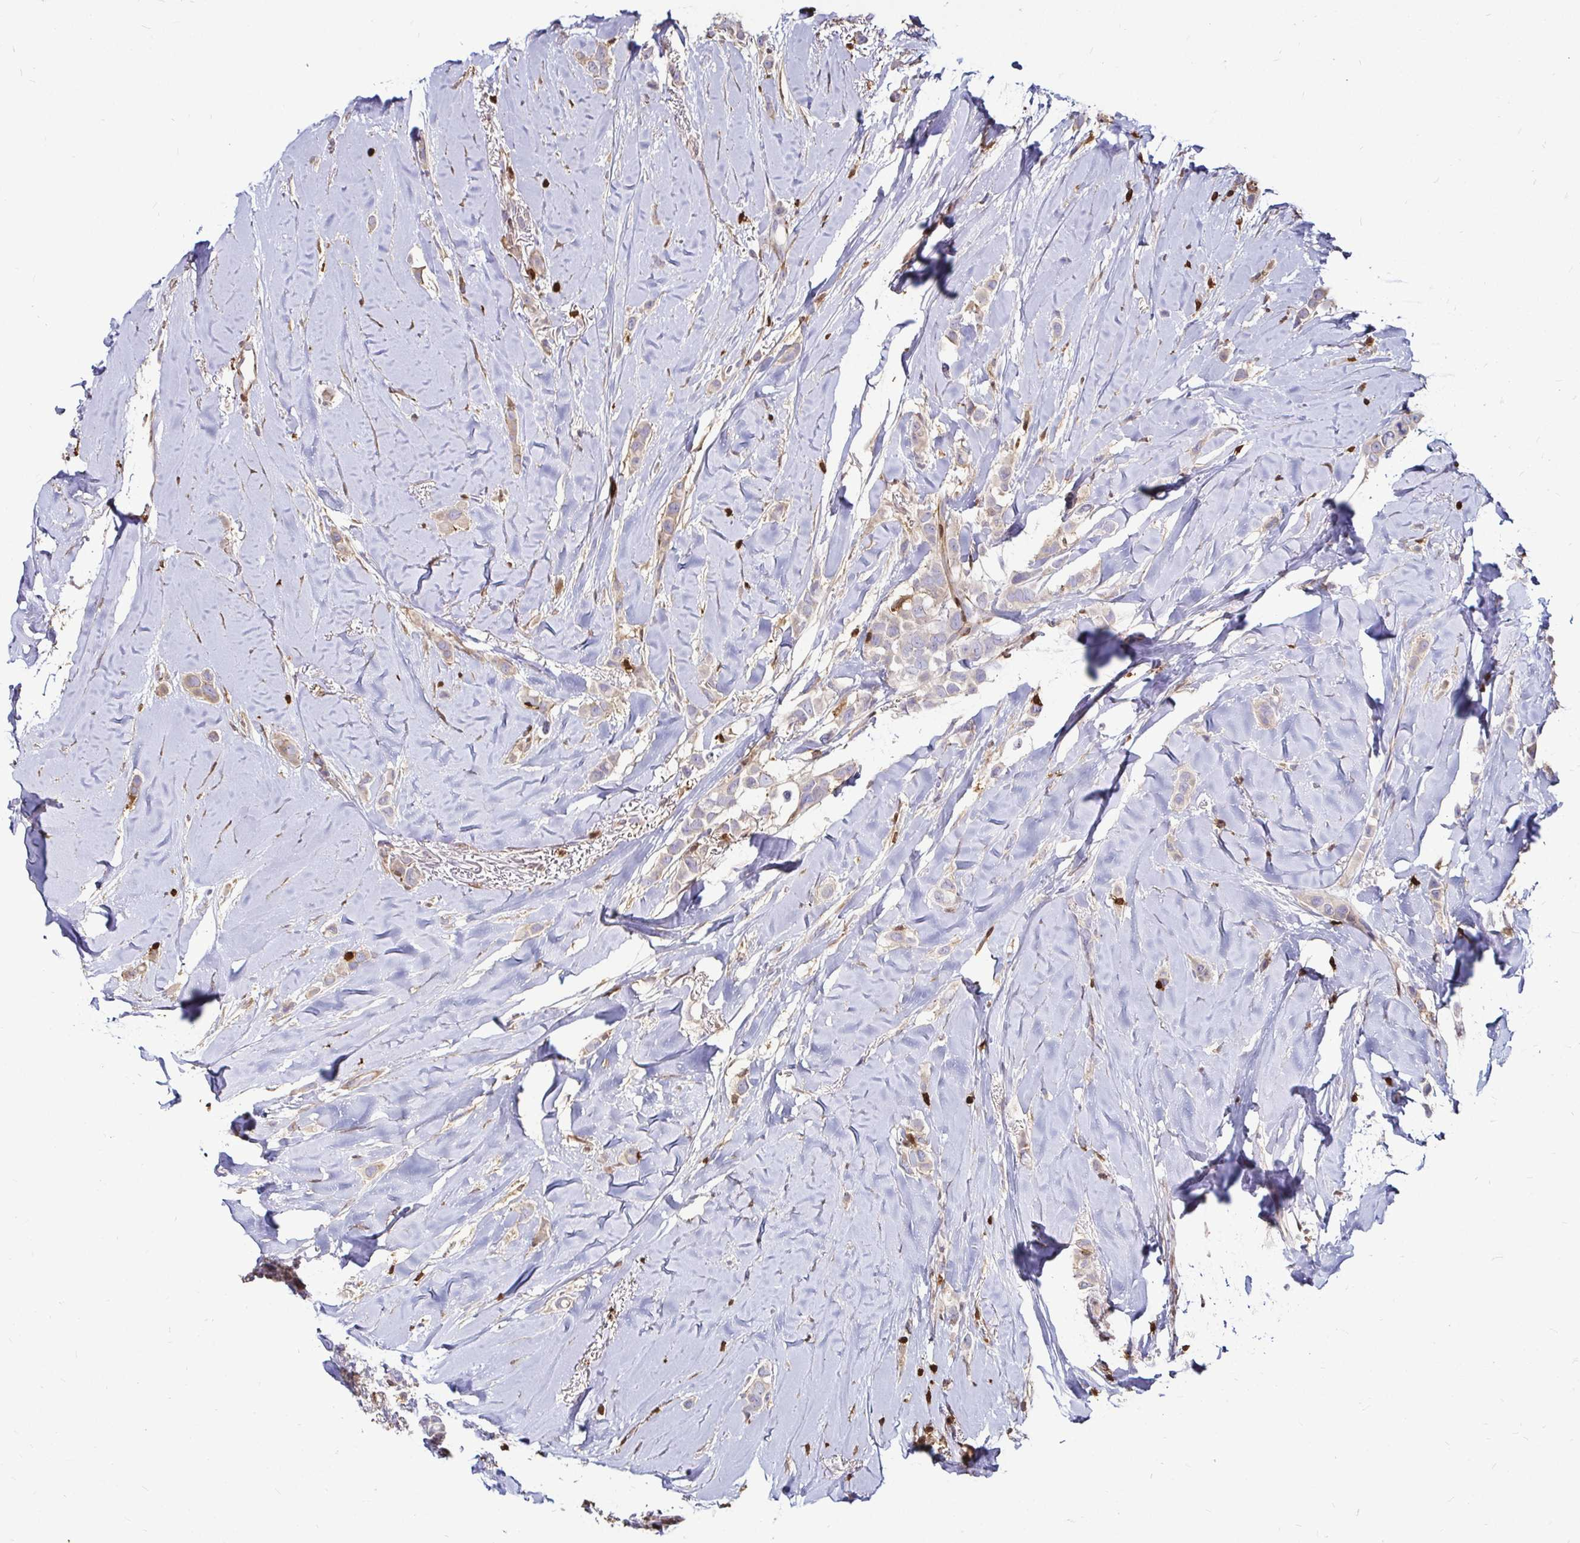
{"staining": {"intensity": "negative", "quantity": "none", "location": "none"}, "tissue": "breast cancer", "cell_type": "Tumor cells", "image_type": "cancer", "snomed": [{"axis": "morphology", "description": "Lobular carcinoma"}, {"axis": "topography", "description": "Breast"}], "caption": "Tumor cells show no significant positivity in breast cancer.", "gene": "ZFP1", "patient": {"sex": "female", "age": 66}}